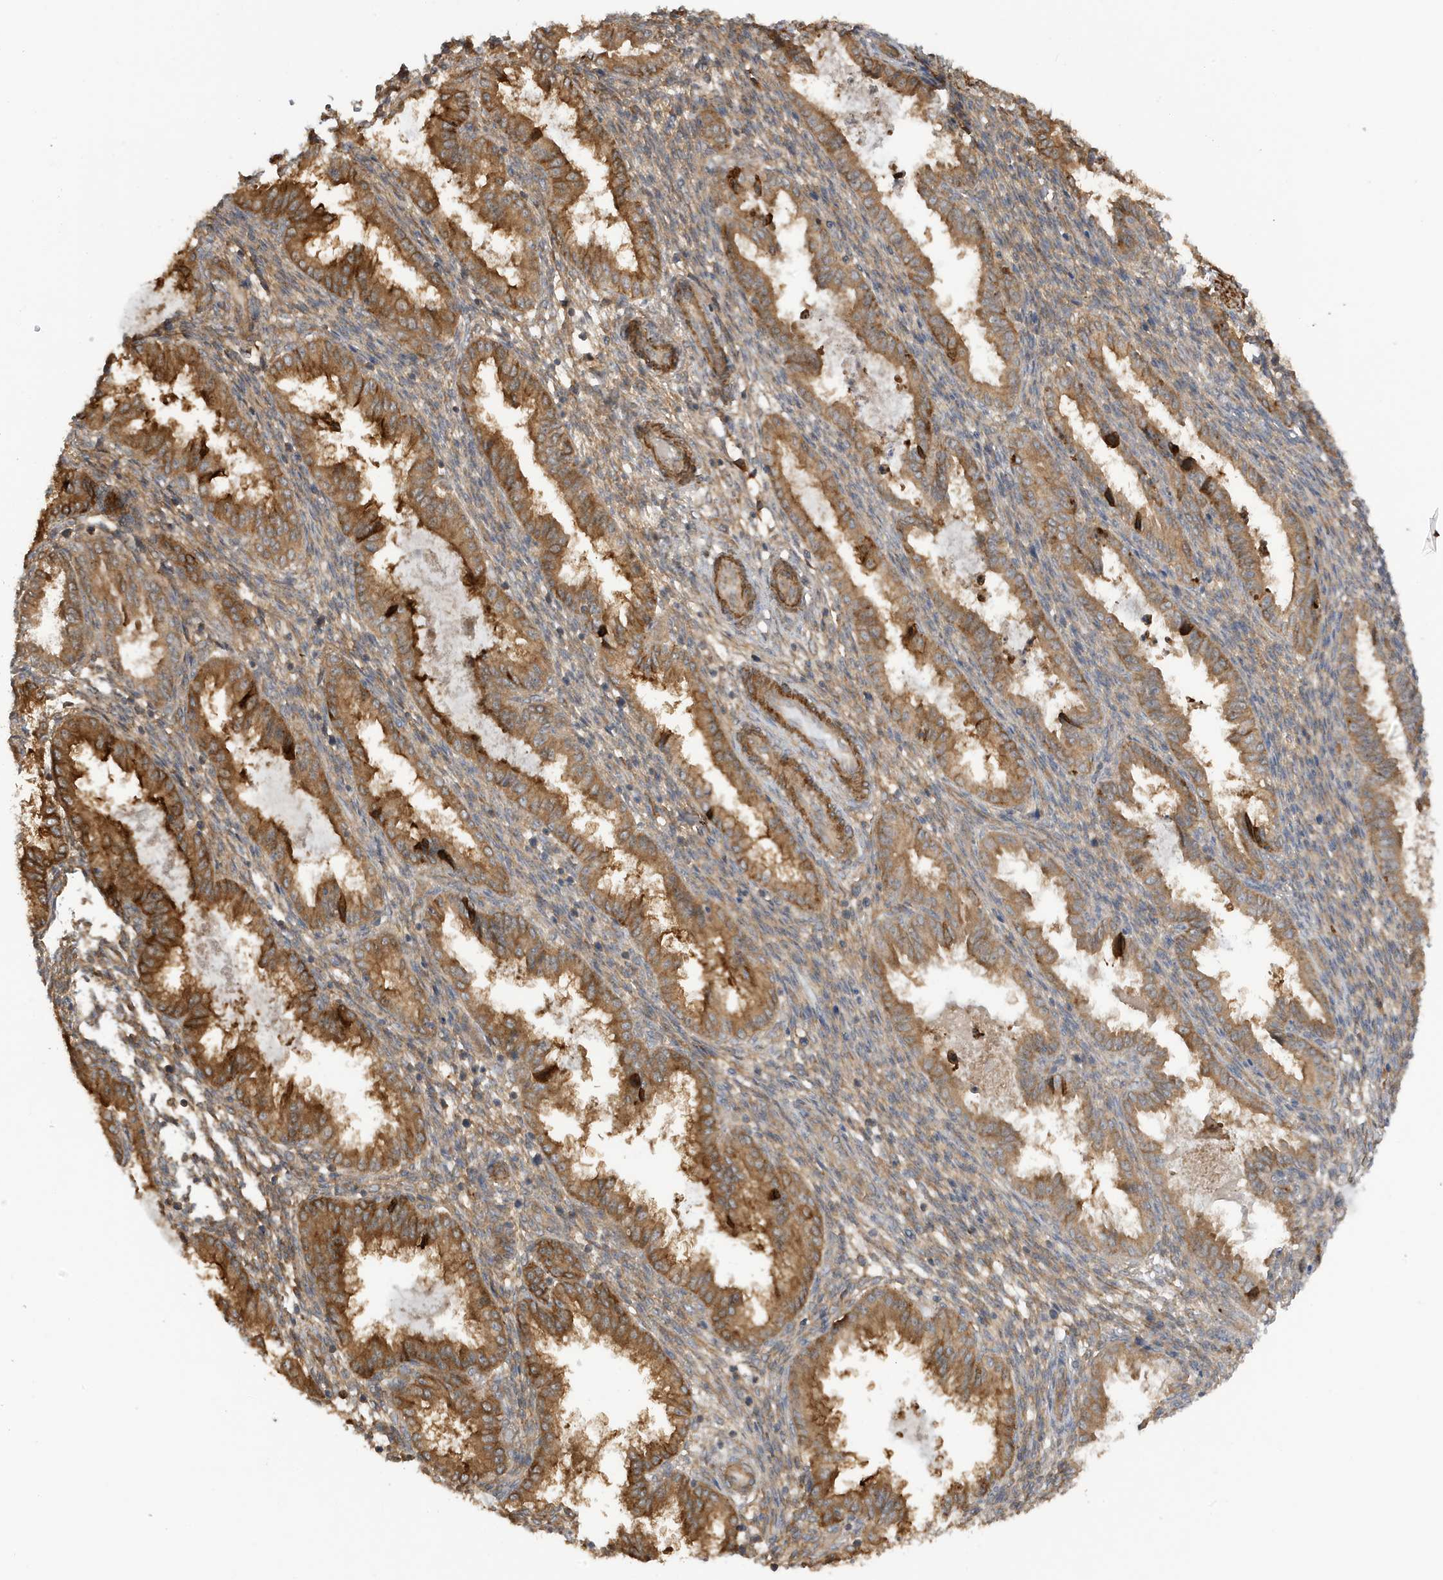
{"staining": {"intensity": "moderate", "quantity": "25%-75%", "location": "cytoplasmic/membranous"}, "tissue": "endometrium", "cell_type": "Cells in endometrial stroma", "image_type": "normal", "snomed": [{"axis": "morphology", "description": "Normal tissue, NOS"}, {"axis": "topography", "description": "Endometrium"}], "caption": "Immunohistochemistry photomicrograph of unremarkable endometrium stained for a protein (brown), which displays medium levels of moderate cytoplasmic/membranous expression in about 25%-75% of cells in endometrial stroma.", "gene": "CDC42EP3", "patient": {"sex": "female", "age": 33}}